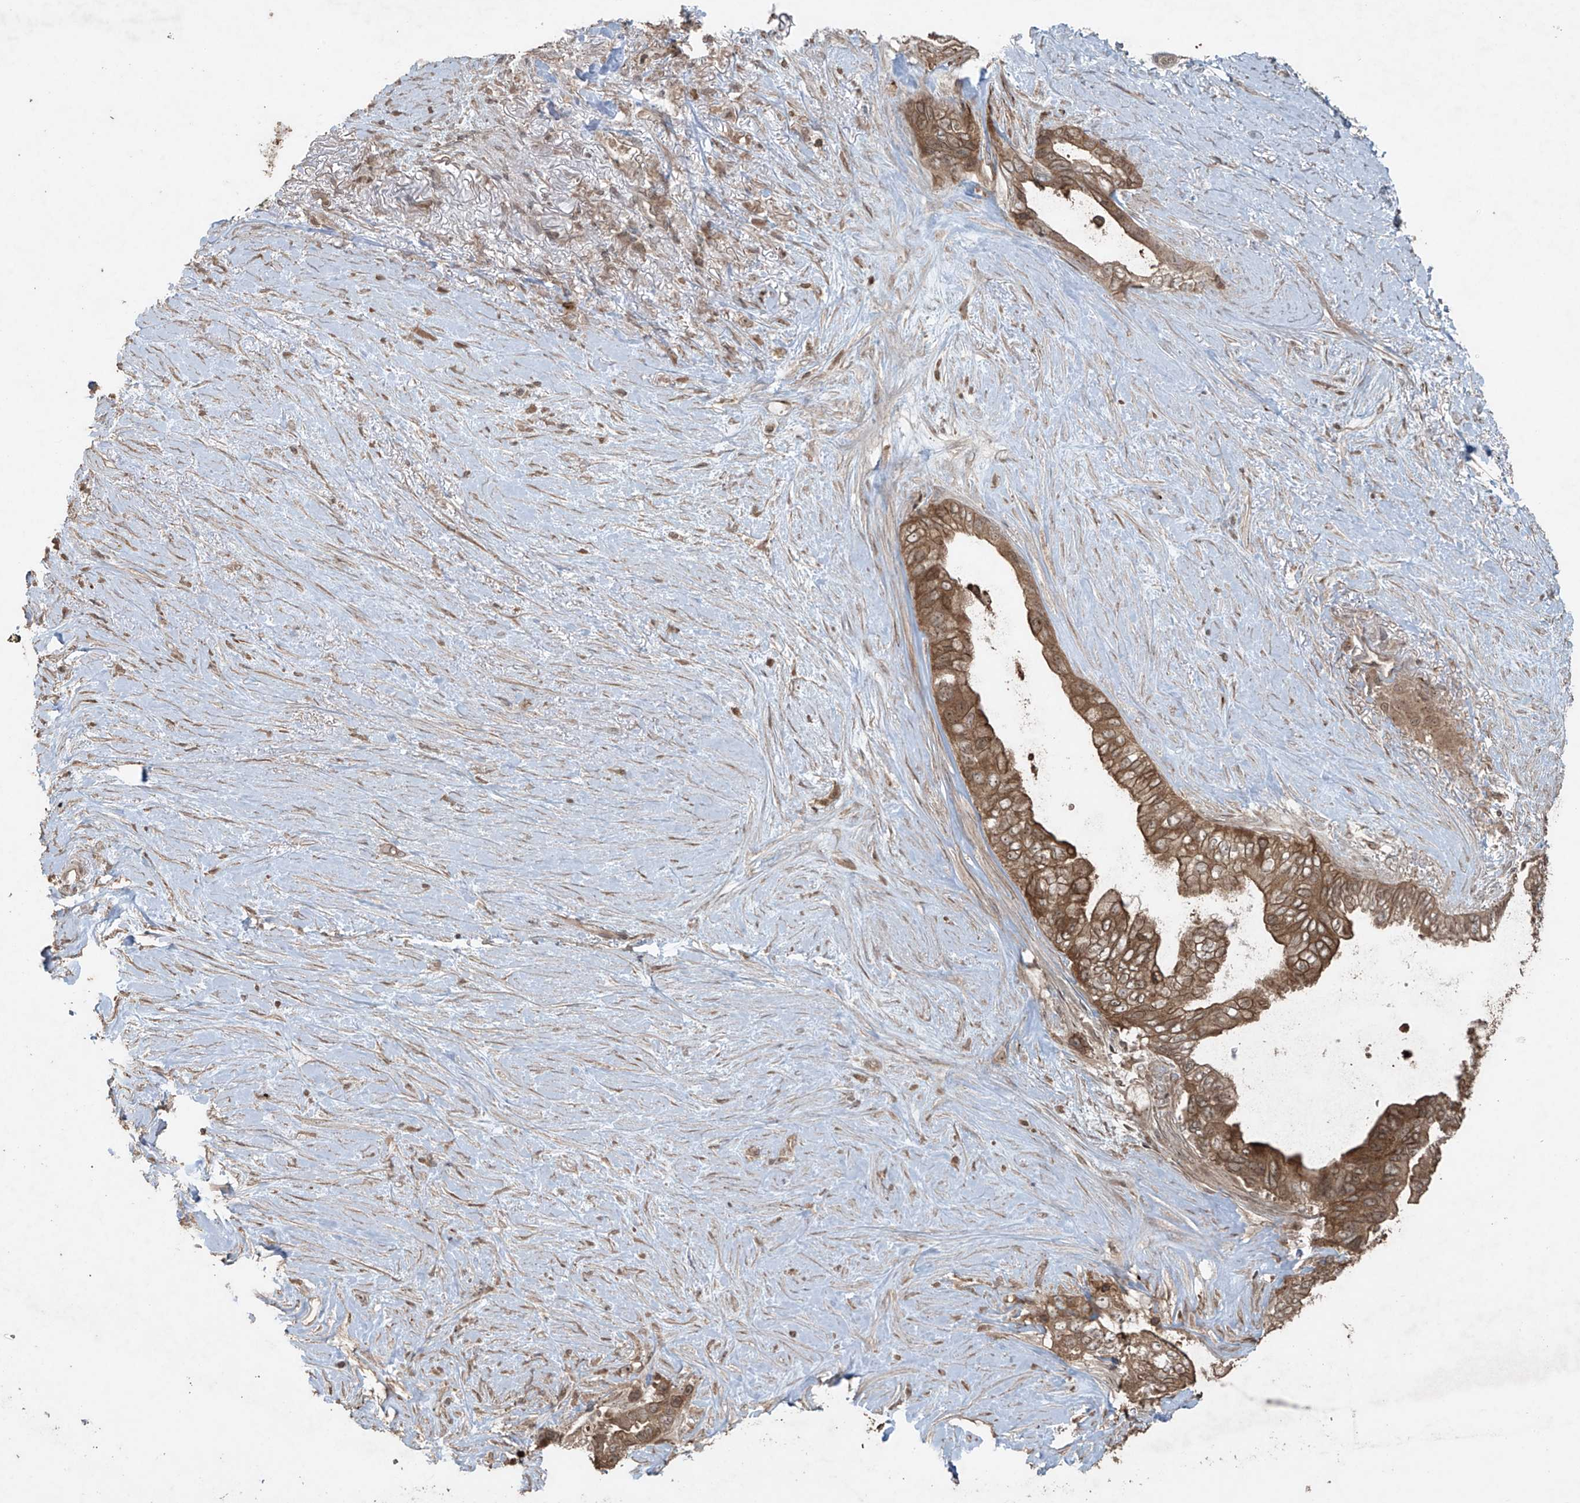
{"staining": {"intensity": "moderate", "quantity": ">75%", "location": "cytoplasmic/membranous"}, "tissue": "pancreatic cancer", "cell_type": "Tumor cells", "image_type": "cancer", "snomed": [{"axis": "morphology", "description": "Adenocarcinoma, NOS"}, {"axis": "topography", "description": "Pancreas"}], "caption": "Immunohistochemical staining of pancreatic adenocarcinoma reveals medium levels of moderate cytoplasmic/membranous expression in approximately >75% of tumor cells.", "gene": "PGPEP1", "patient": {"sex": "female", "age": 72}}